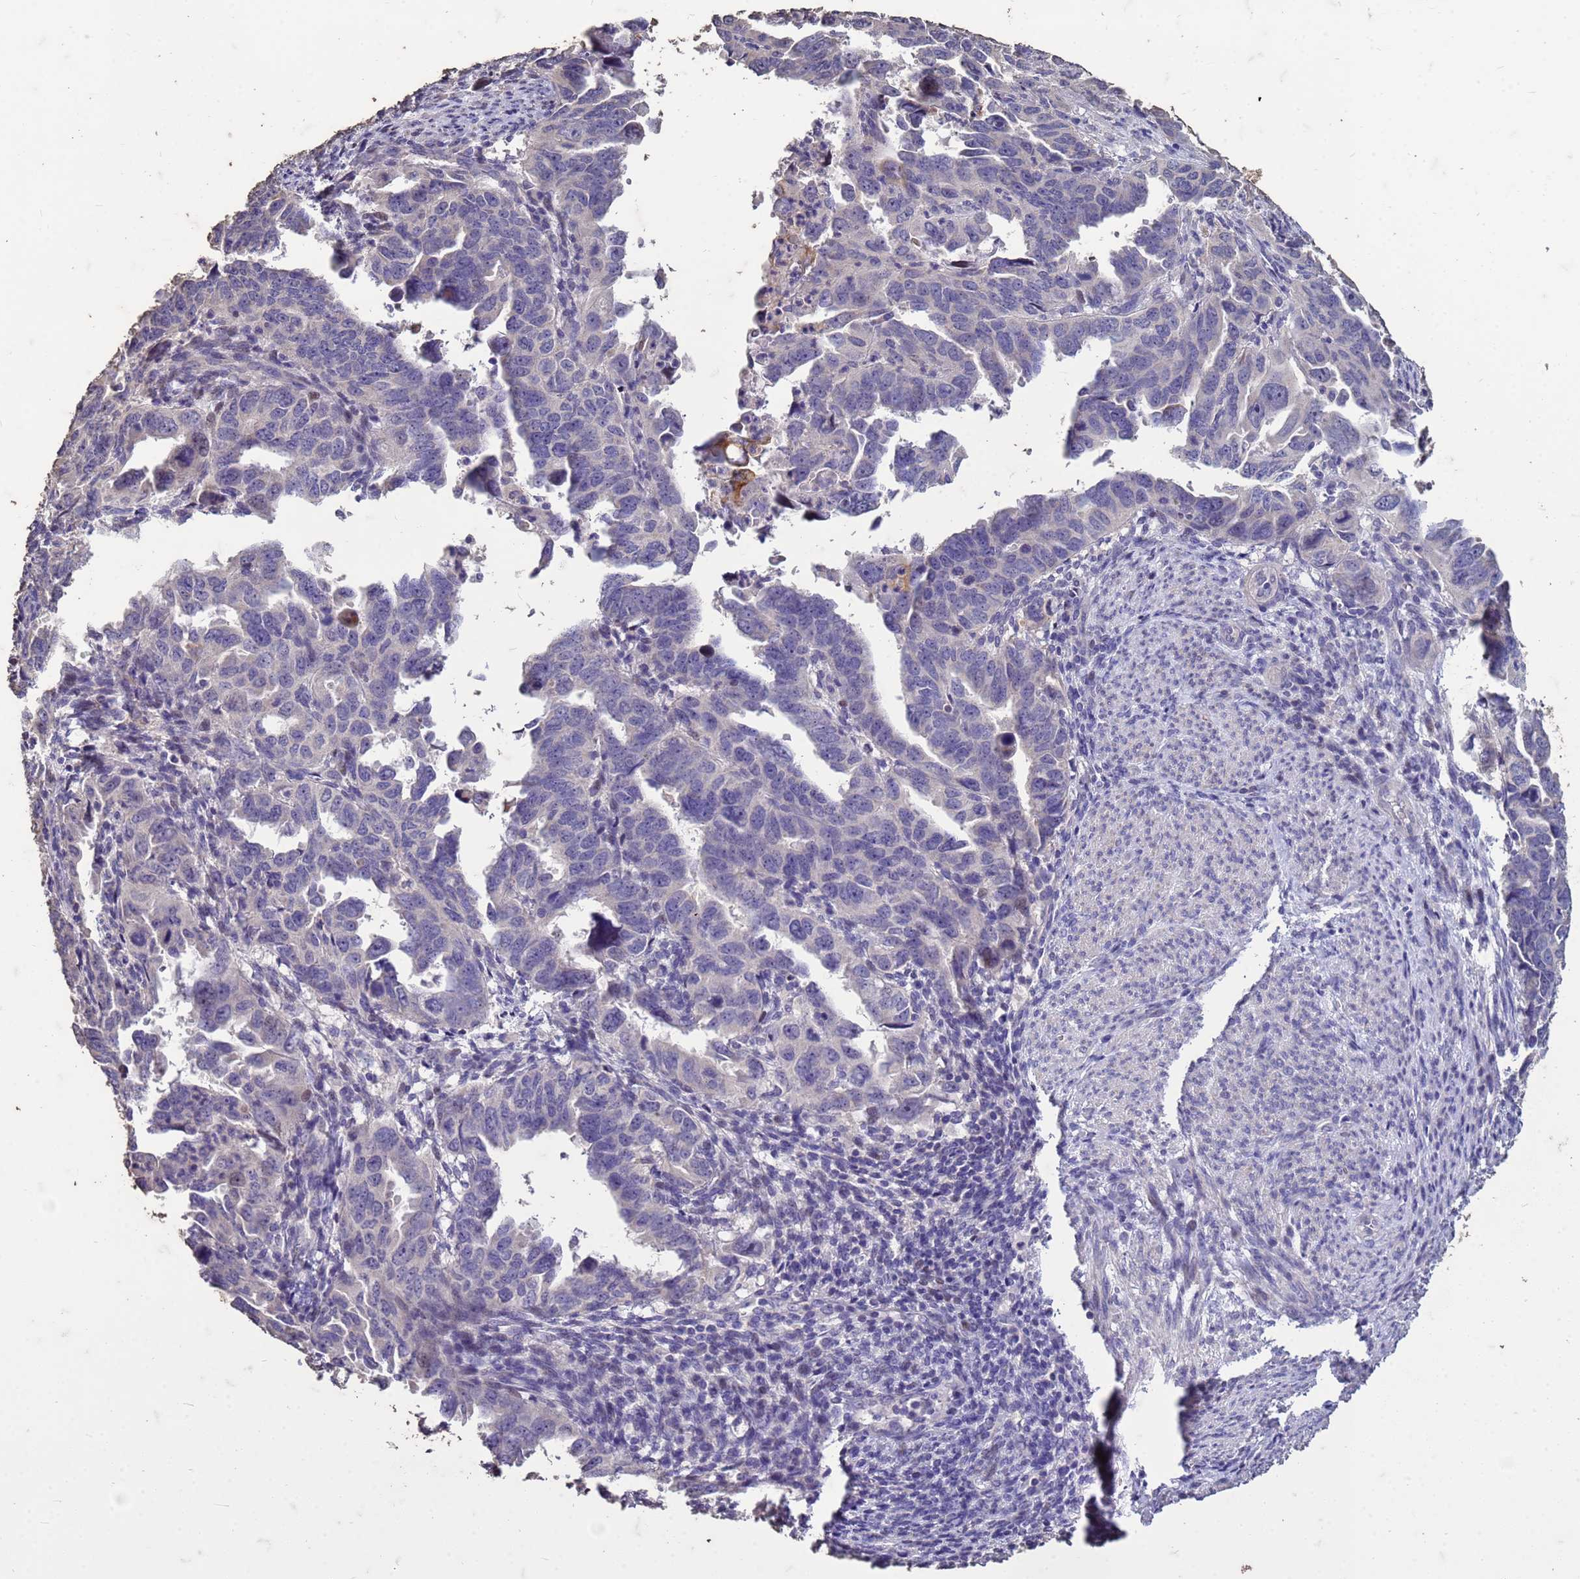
{"staining": {"intensity": "negative", "quantity": "none", "location": "none"}, "tissue": "endometrial cancer", "cell_type": "Tumor cells", "image_type": "cancer", "snomed": [{"axis": "morphology", "description": "Adenocarcinoma, NOS"}, {"axis": "topography", "description": "Endometrium"}], "caption": "DAB (3,3'-diaminobenzidine) immunohistochemical staining of human adenocarcinoma (endometrial) reveals no significant expression in tumor cells.", "gene": "FAM184B", "patient": {"sex": "female", "age": 65}}